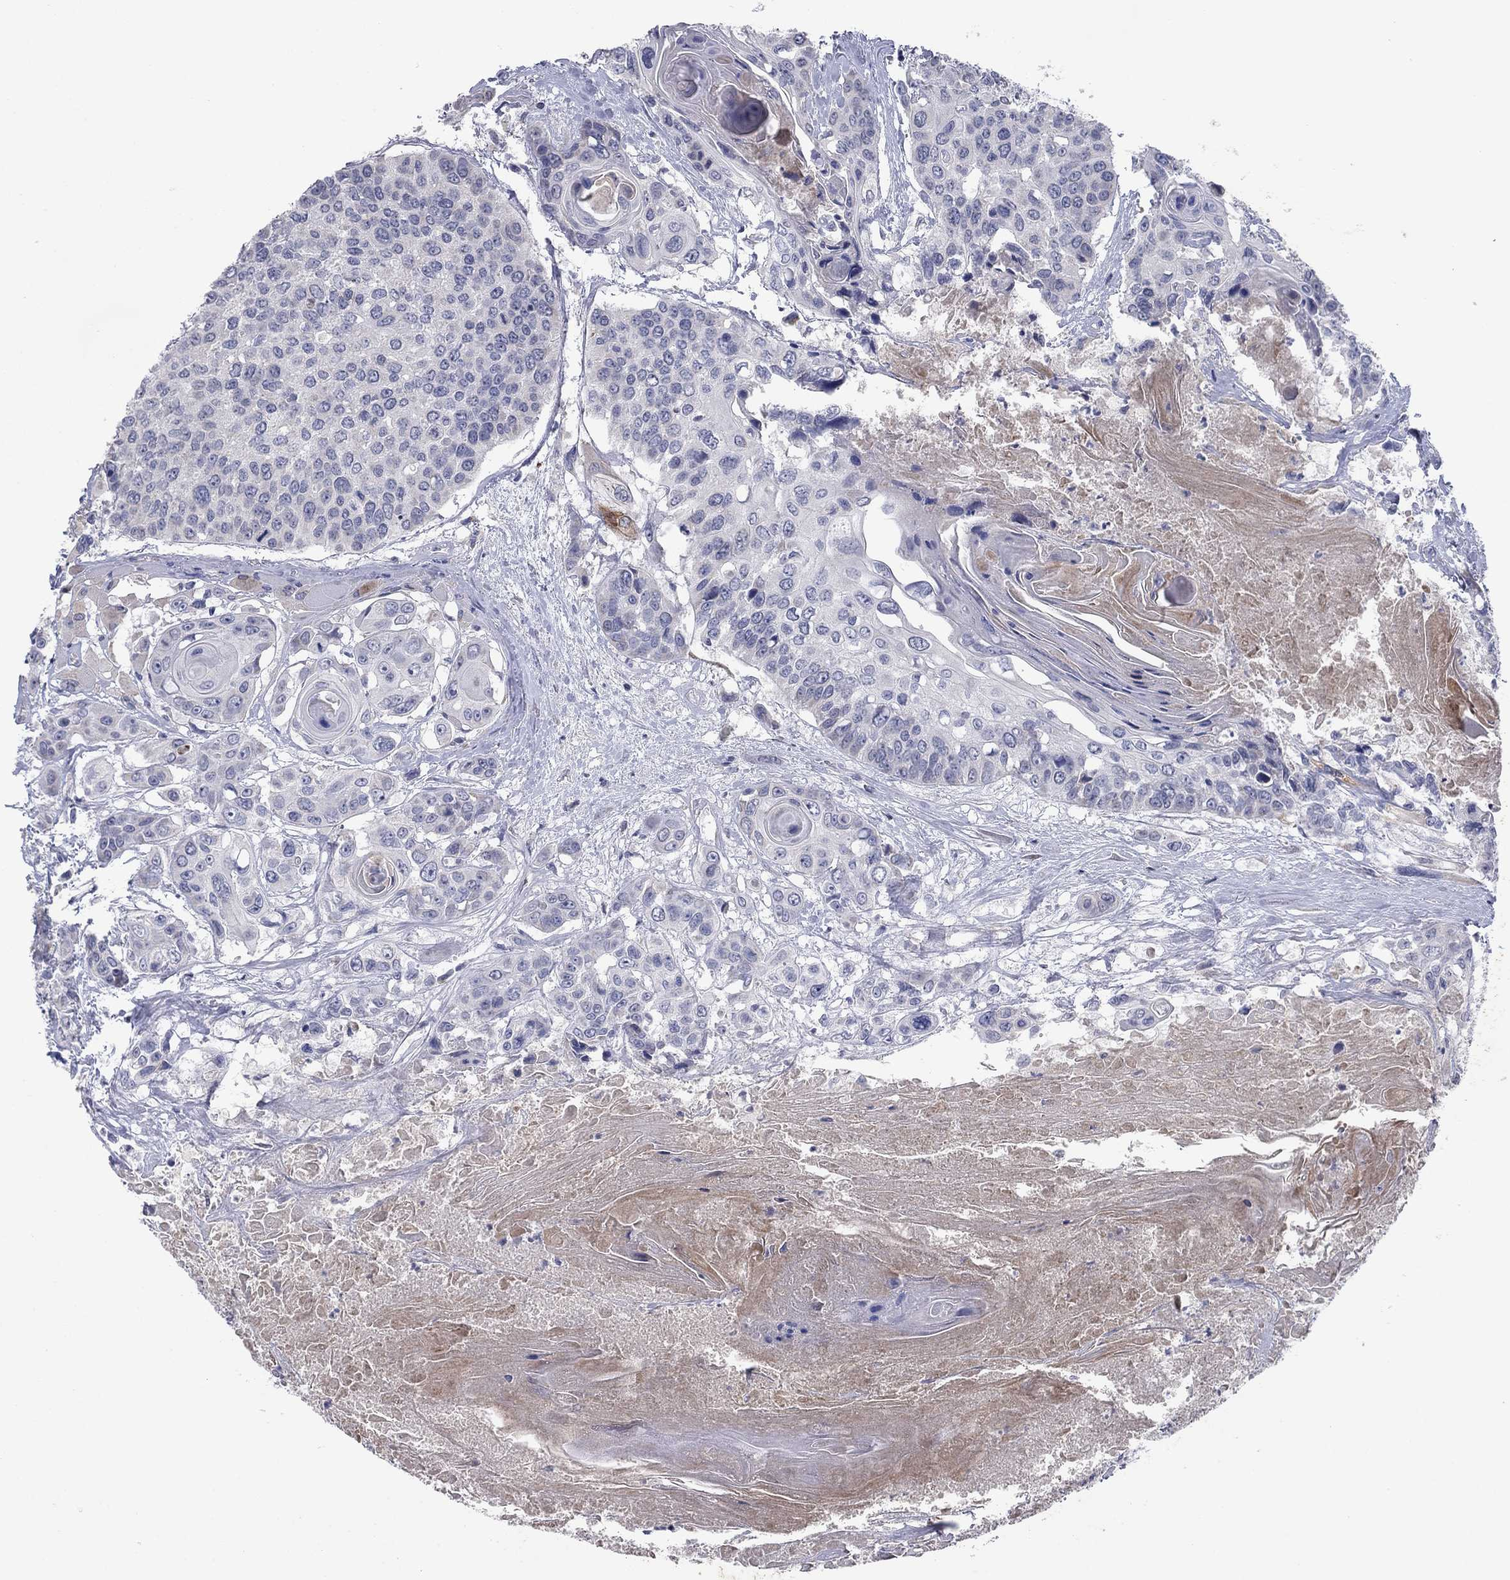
{"staining": {"intensity": "negative", "quantity": "none", "location": "none"}, "tissue": "head and neck cancer", "cell_type": "Tumor cells", "image_type": "cancer", "snomed": [{"axis": "morphology", "description": "Squamous cell carcinoma, NOS"}, {"axis": "topography", "description": "Oral tissue"}, {"axis": "topography", "description": "Head-Neck"}], "caption": "Immunohistochemistry (IHC) micrograph of human head and neck cancer stained for a protein (brown), which exhibits no staining in tumor cells. The staining was performed using DAB (3,3'-diaminobenzidine) to visualize the protein expression in brown, while the nuclei were stained in blue with hematoxylin (Magnification: 20x).", "gene": "PTGDS", "patient": {"sex": "male", "age": 56}}